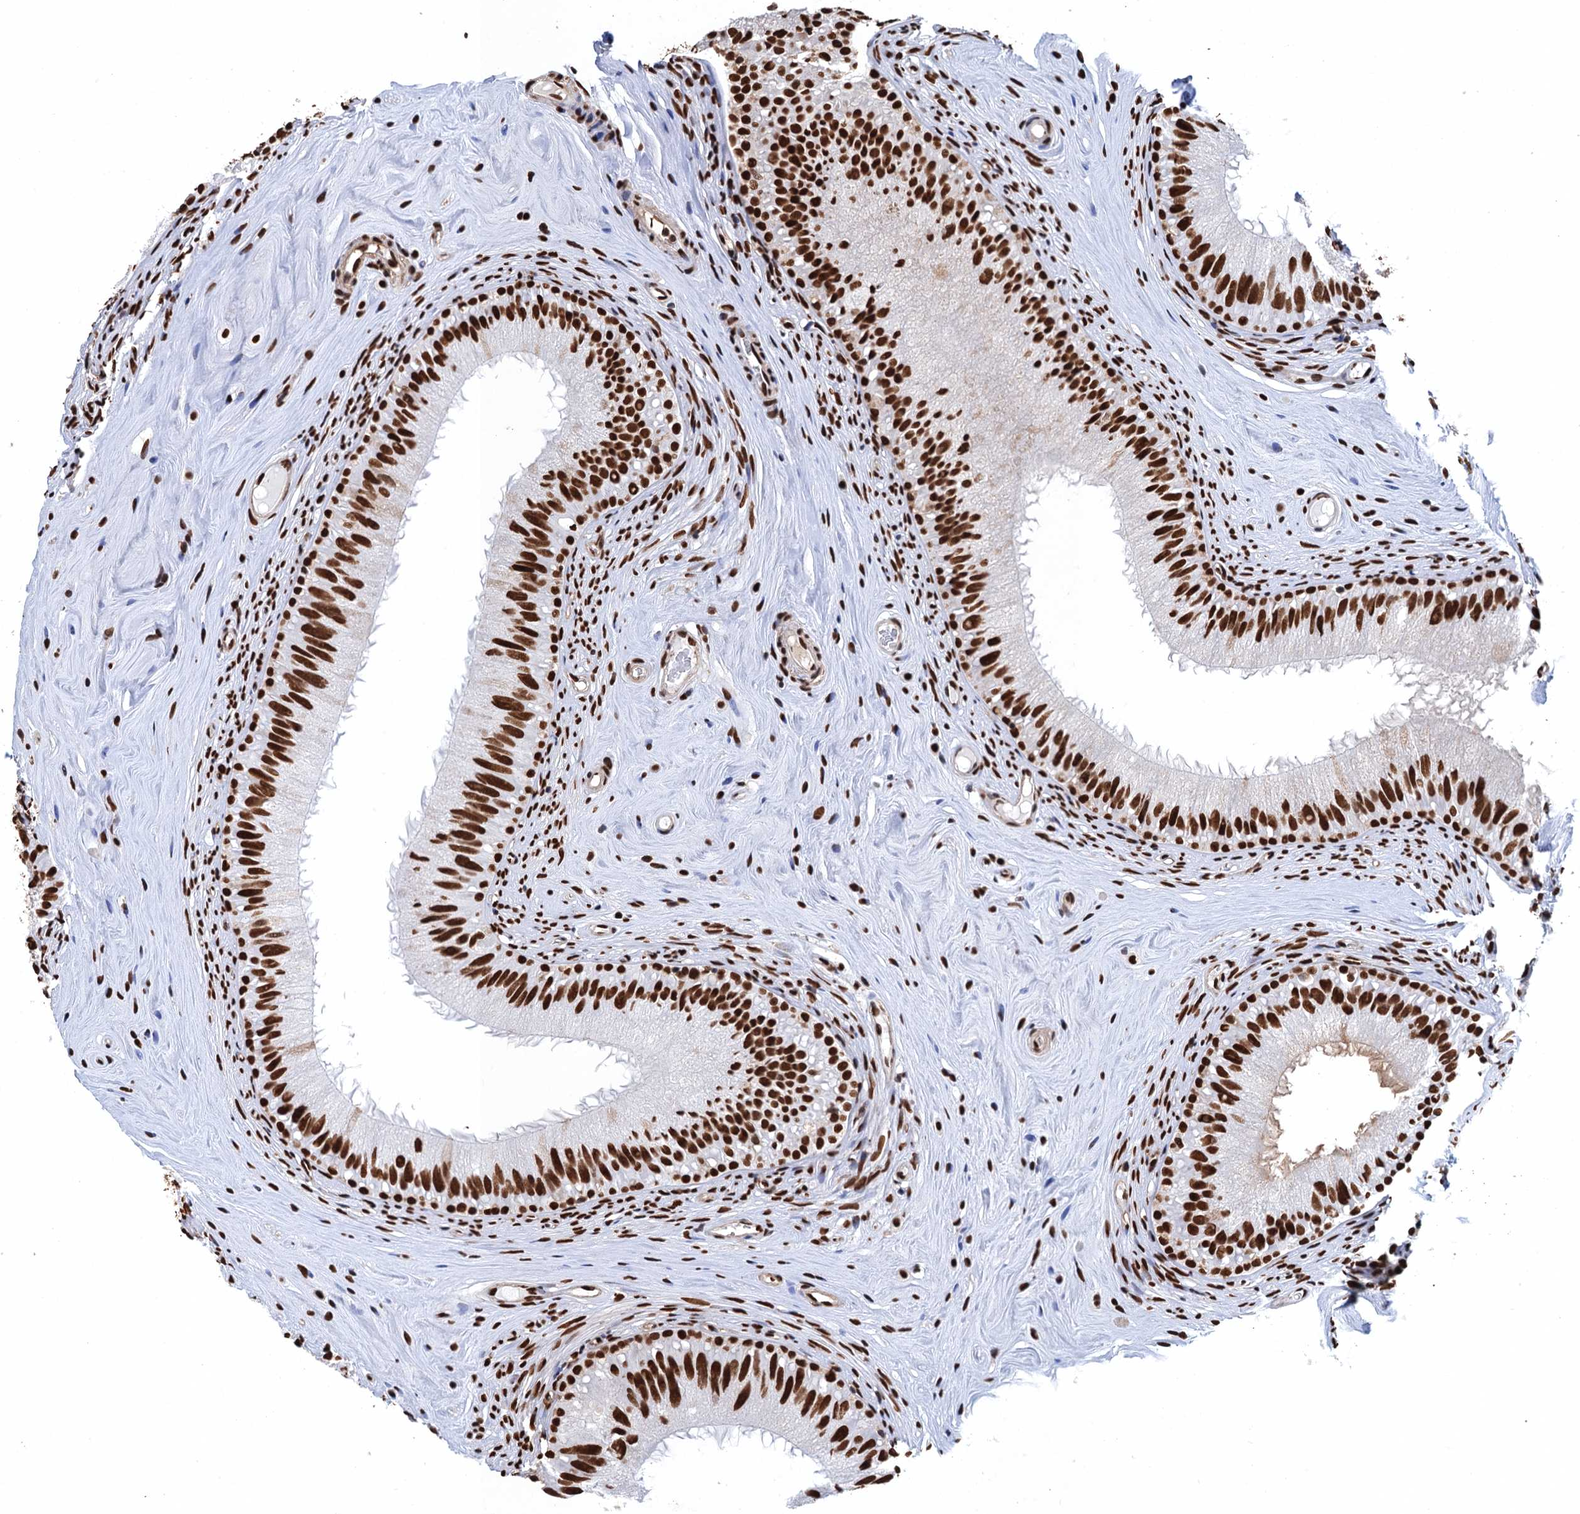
{"staining": {"intensity": "strong", "quantity": ">75%", "location": "nuclear"}, "tissue": "epididymis", "cell_type": "Glandular cells", "image_type": "normal", "snomed": [{"axis": "morphology", "description": "Normal tissue, NOS"}, {"axis": "topography", "description": "Epididymis"}], "caption": "Protein staining of unremarkable epididymis reveals strong nuclear staining in approximately >75% of glandular cells.", "gene": "UBA2", "patient": {"sex": "male", "age": 45}}